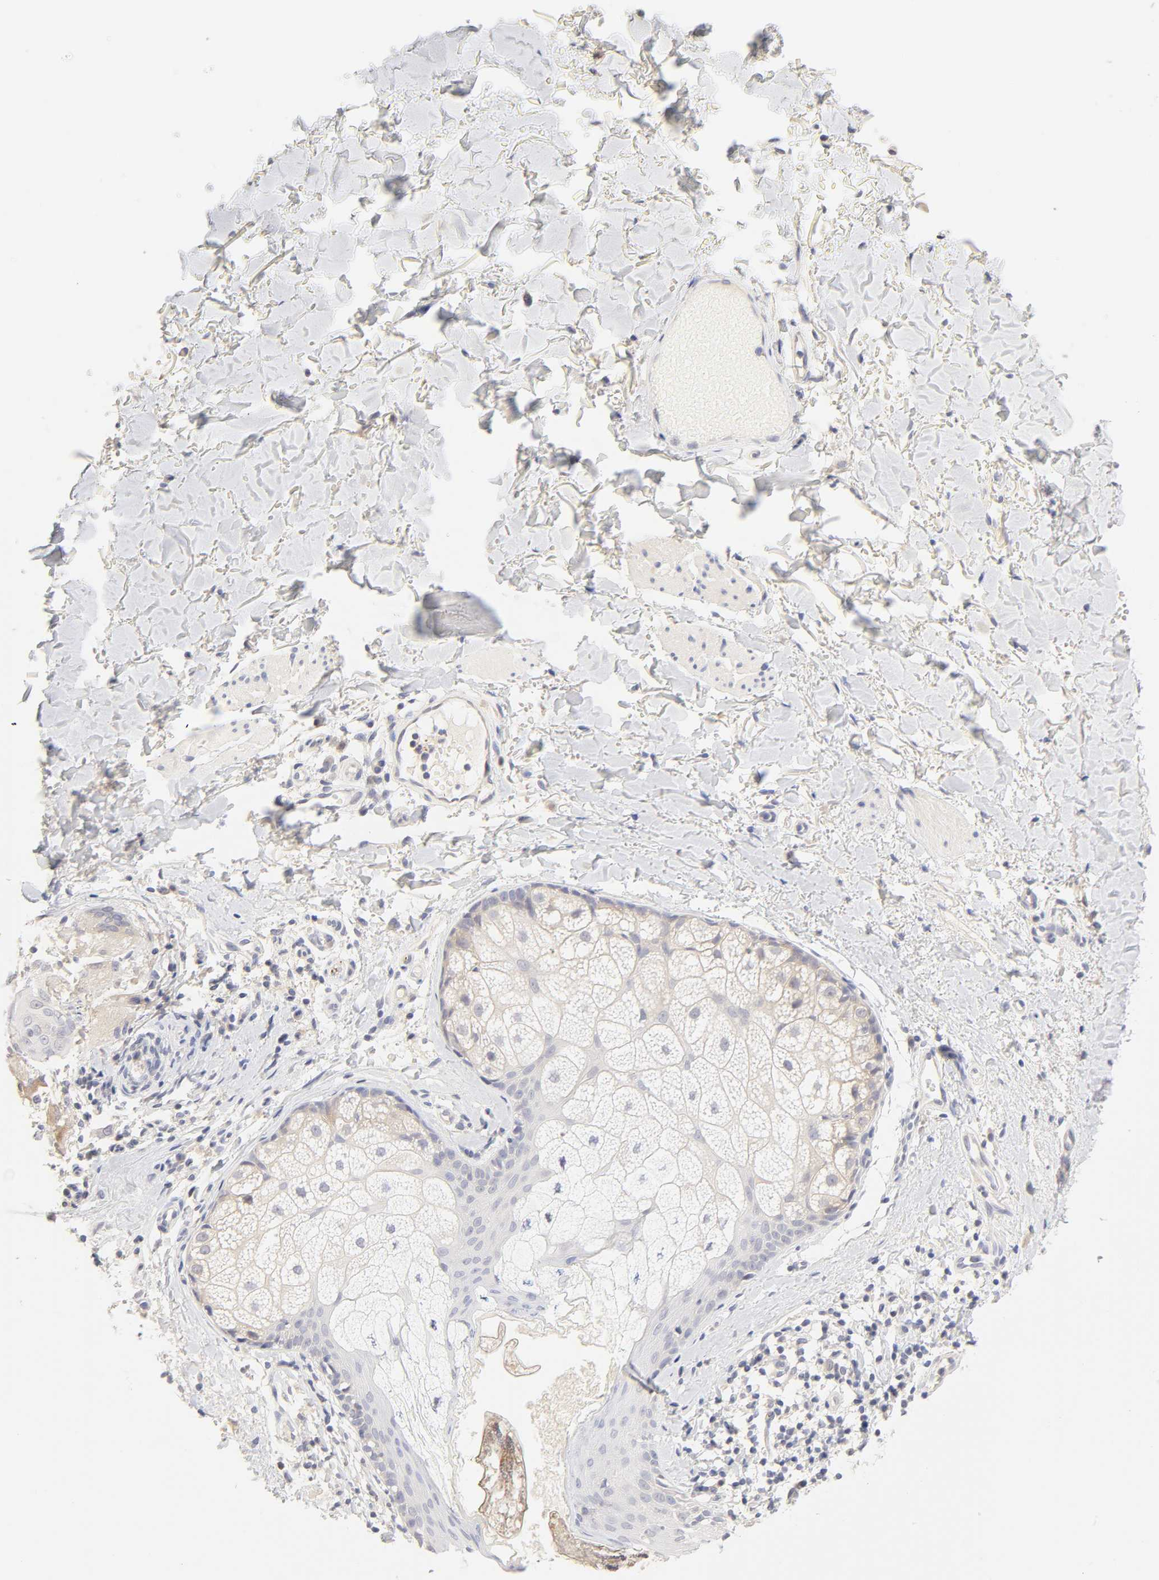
{"staining": {"intensity": "negative", "quantity": "none", "location": "none"}, "tissue": "skin cancer", "cell_type": "Tumor cells", "image_type": "cancer", "snomed": [{"axis": "morphology", "description": "Fibrosis, NOS"}, {"axis": "morphology", "description": "Basal cell carcinoma"}, {"axis": "topography", "description": "Skin"}], "caption": "Skin cancer stained for a protein using immunohistochemistry shows no expression tumor cells.", "gene": "CYP4B1", "patient": {"sex": "male", "age": 76}}